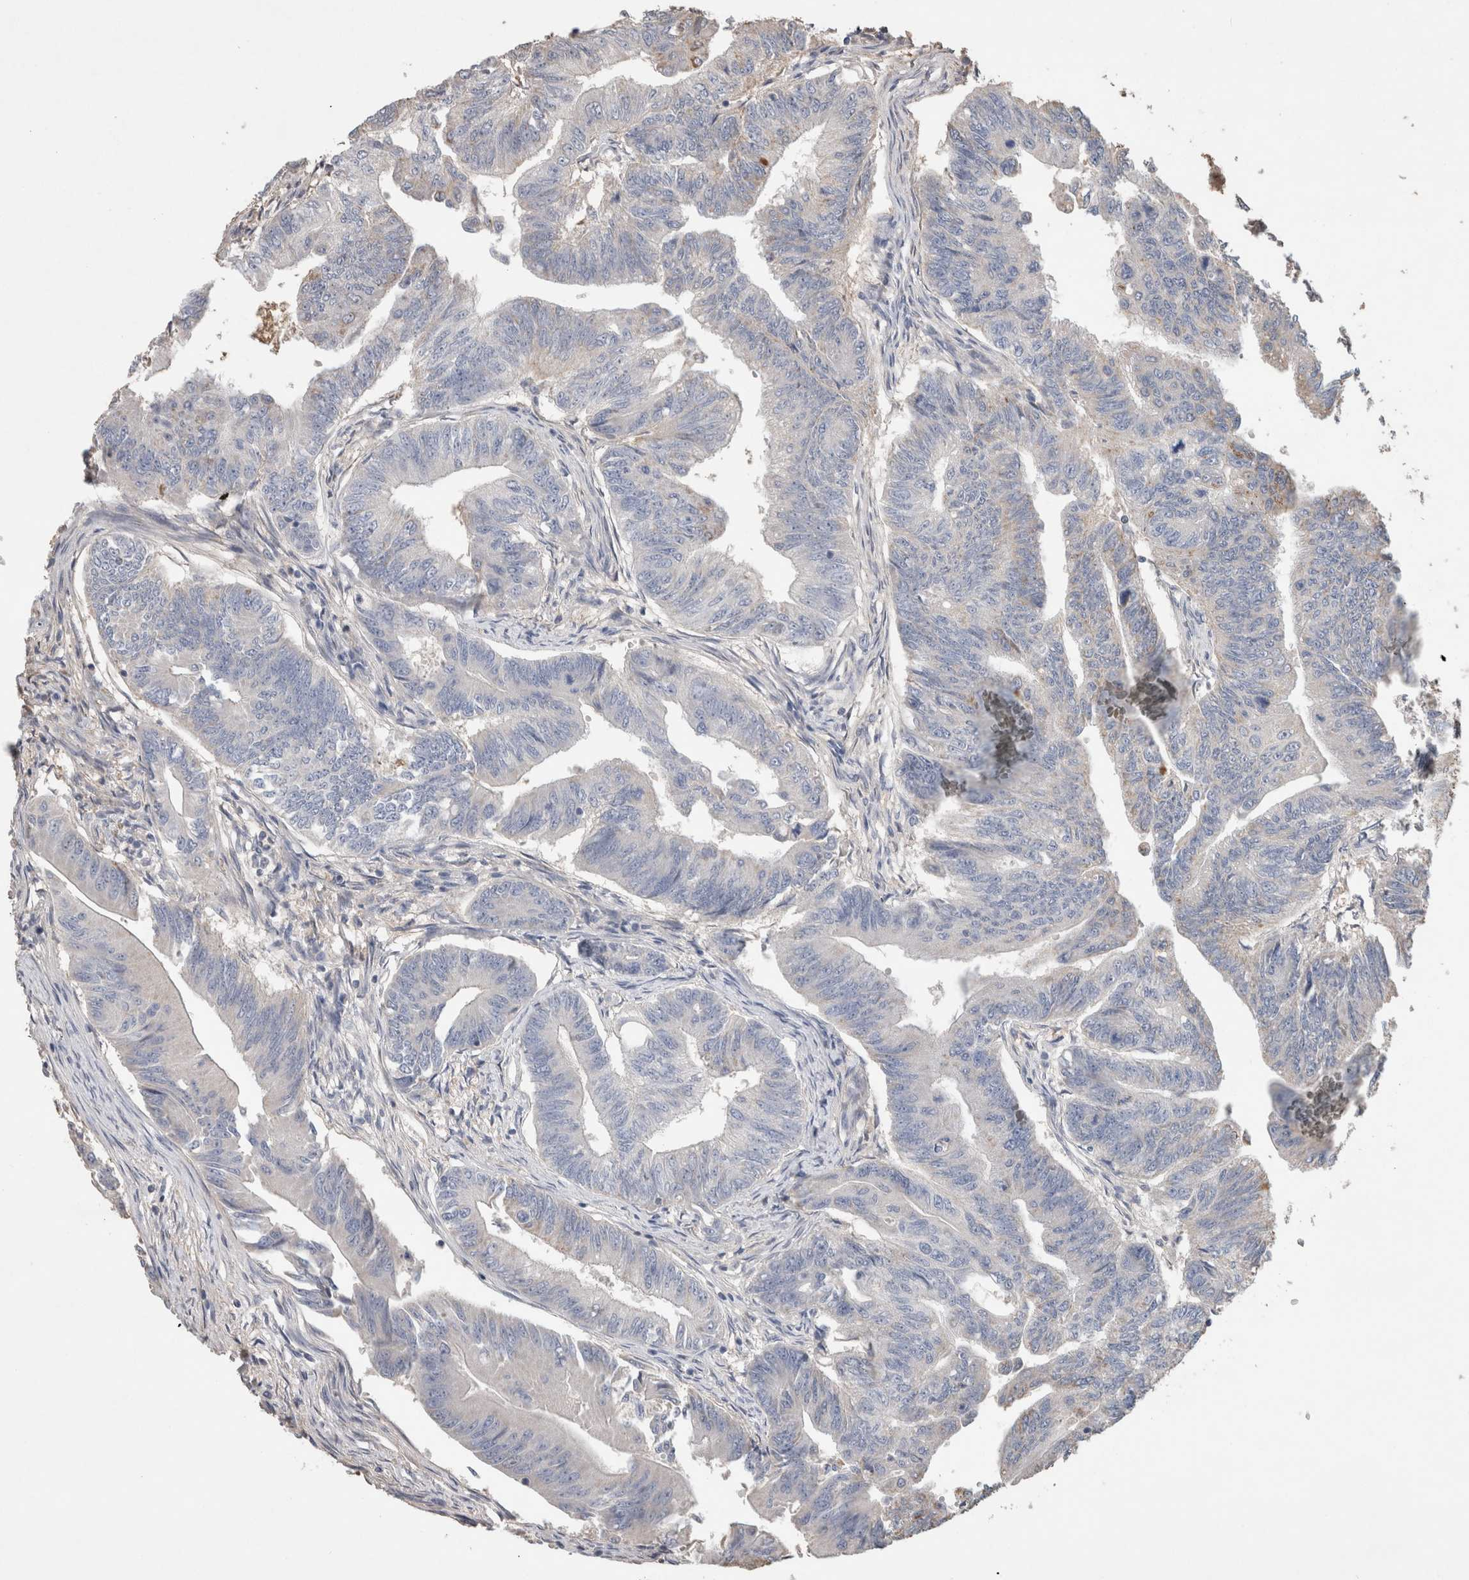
{"staining": {"intensity": "negative", "quantity": "none", "location": "none"}, "tissue": "colorectal cancer", "cell_type": "Tumor cells", "image_type": "cancer", "snomed": [{"axis": "morphology", "description": "Adenoma, NOS"}, {"axis": "morphology", "description": "Adenocarcinoma, NOS"}, {"axis": "topography", "description": "Colon"}], "caption": "High magnification brightfield microscopy of colorectal cancer stained with DAB (3,3'-diaminobenzidine) (brown) and counterstained with hematoxylin (blue): tumor cells show no significant positivity. (DAB immunohistochemistry with hematoxylin counter stain).", "gene": "TRIM5", "patient": {"sex": "male", "age": 79}}